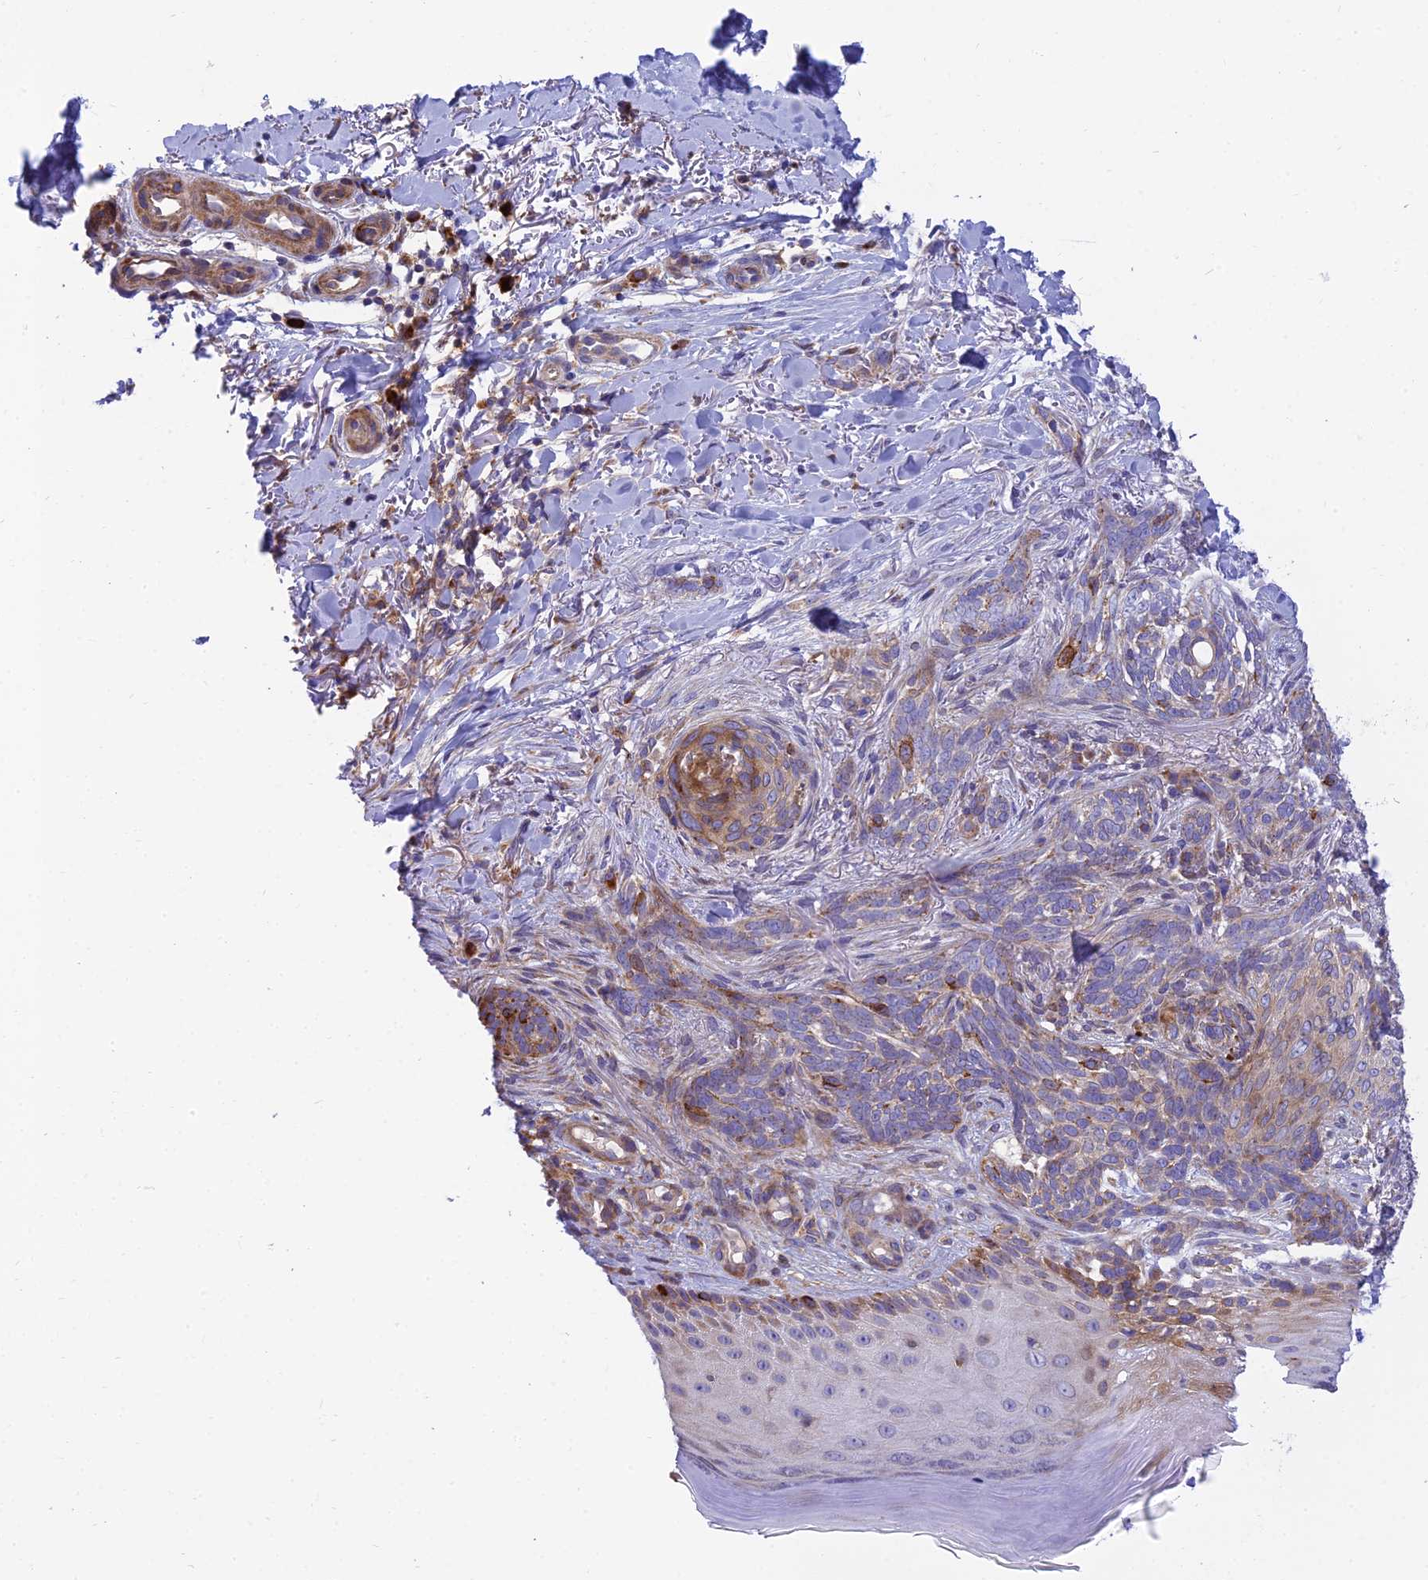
{"staining": {"intensity": "moderate", "quantity": "<25%", "location": "cytoplasmic/membranous"}, "tissue": "skin cancer", "cell_type": "Tumor cells", "image_type": "cancer", "snomed": [{"axis": "morphology", "description": "Normal tissue, NOS"}, {"axis": "morphology", "description": "Basal cell carcinoma"}, {"axis": "topography", "description": "Skin"}], "caption": "An immunohistochemistry (IHC) image of neoplastic tissue is shown. Protein staining in brown shows moderate cytoplasmic/membranous positivity in basal cell carcinoma (skin) within tumor cells. Nuclei are stained in blue.", "gene": "CLCN7", "patient": {"sex": "female", "age": 67}}